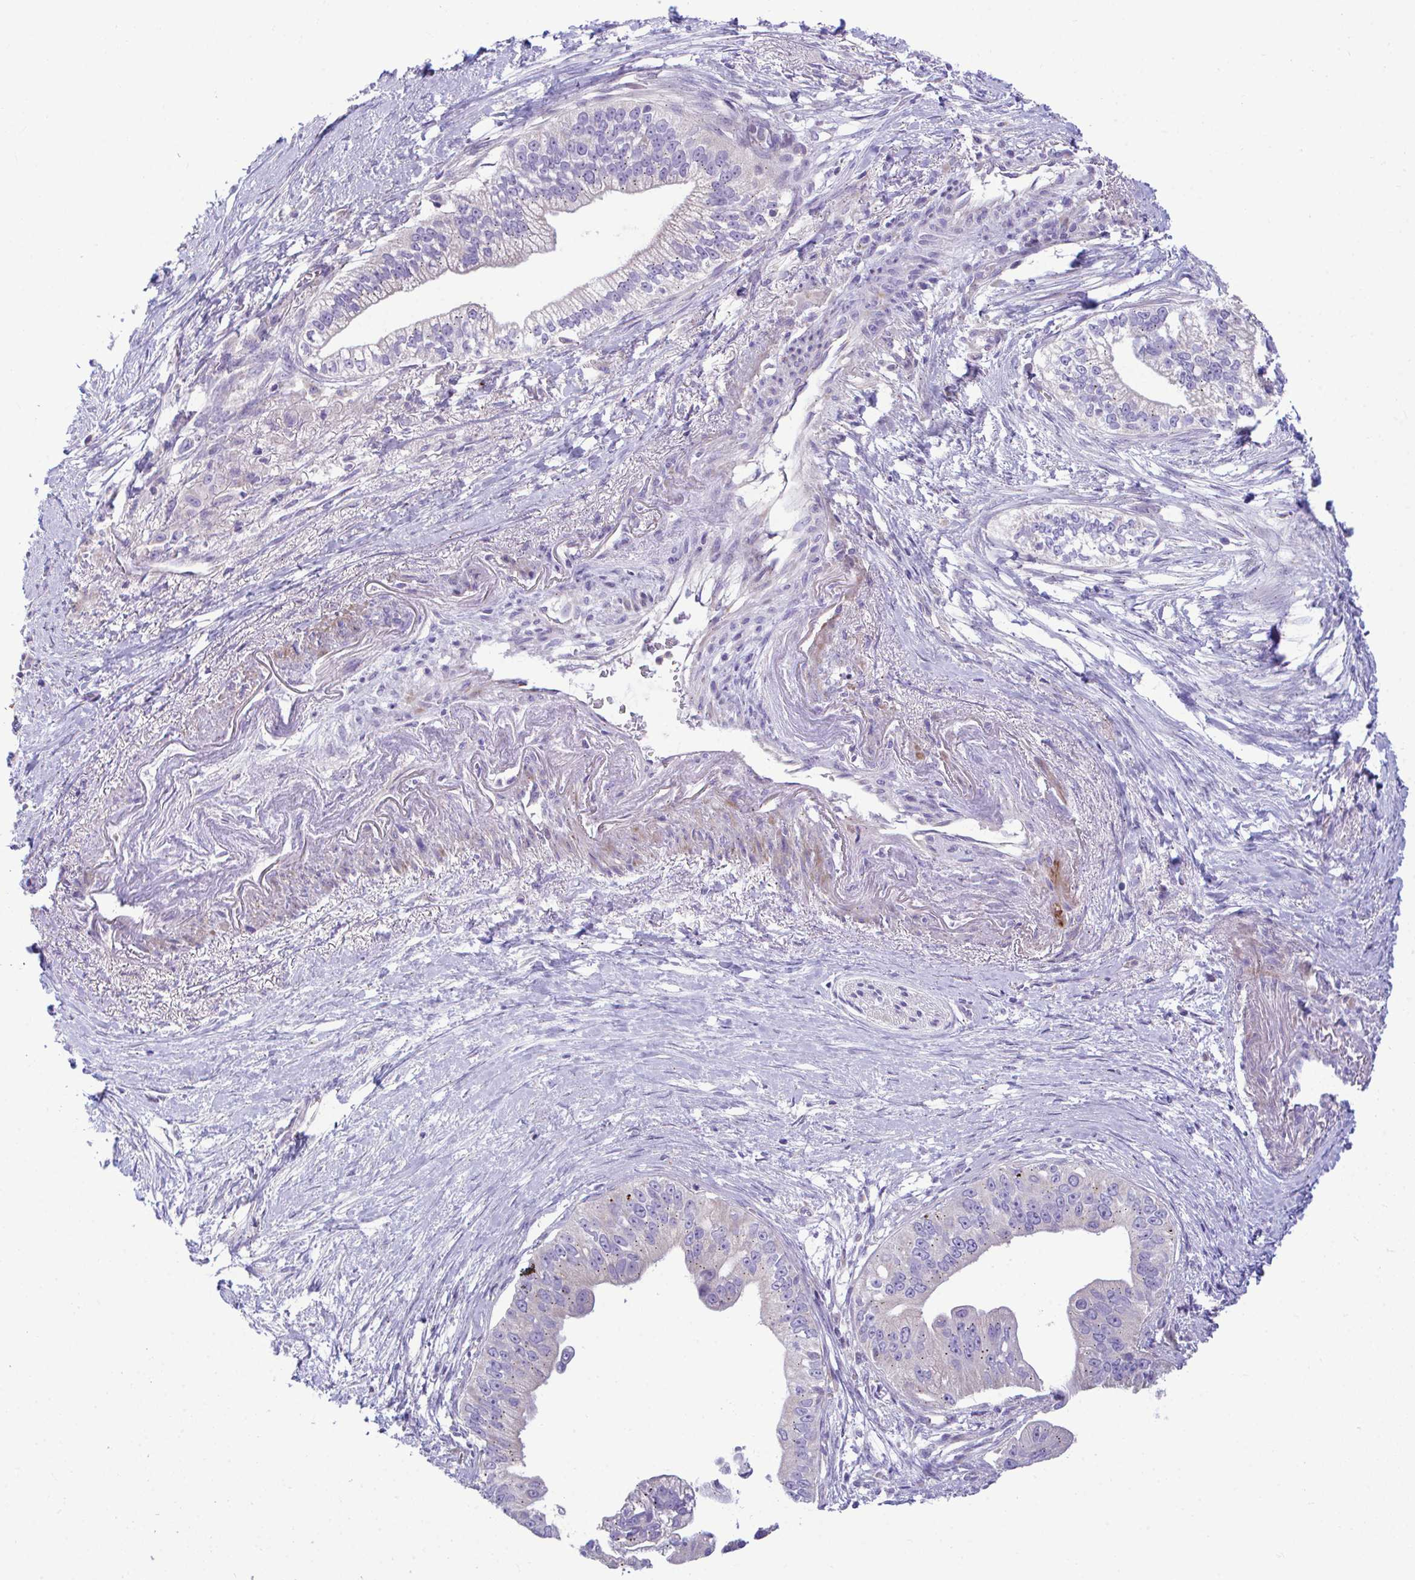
{"staining": {"intensity": "negative", "quantity": "none", "location": "none"}, "tissue": "pancreatic cancer", "cell_type": "Tumor cells", "image_type": "cancer", "snomed": [{"axis": "morphology", "description": "Adenocarcinoma, NOS"}, {"axis": "topography", "description": "Pancreas"}], "caption": "There is no significant expression in tumor cells of pancreatic adenocarcinoma.", "gene": "MRPS16", "patient": {"sex": "male", "age": 70}}